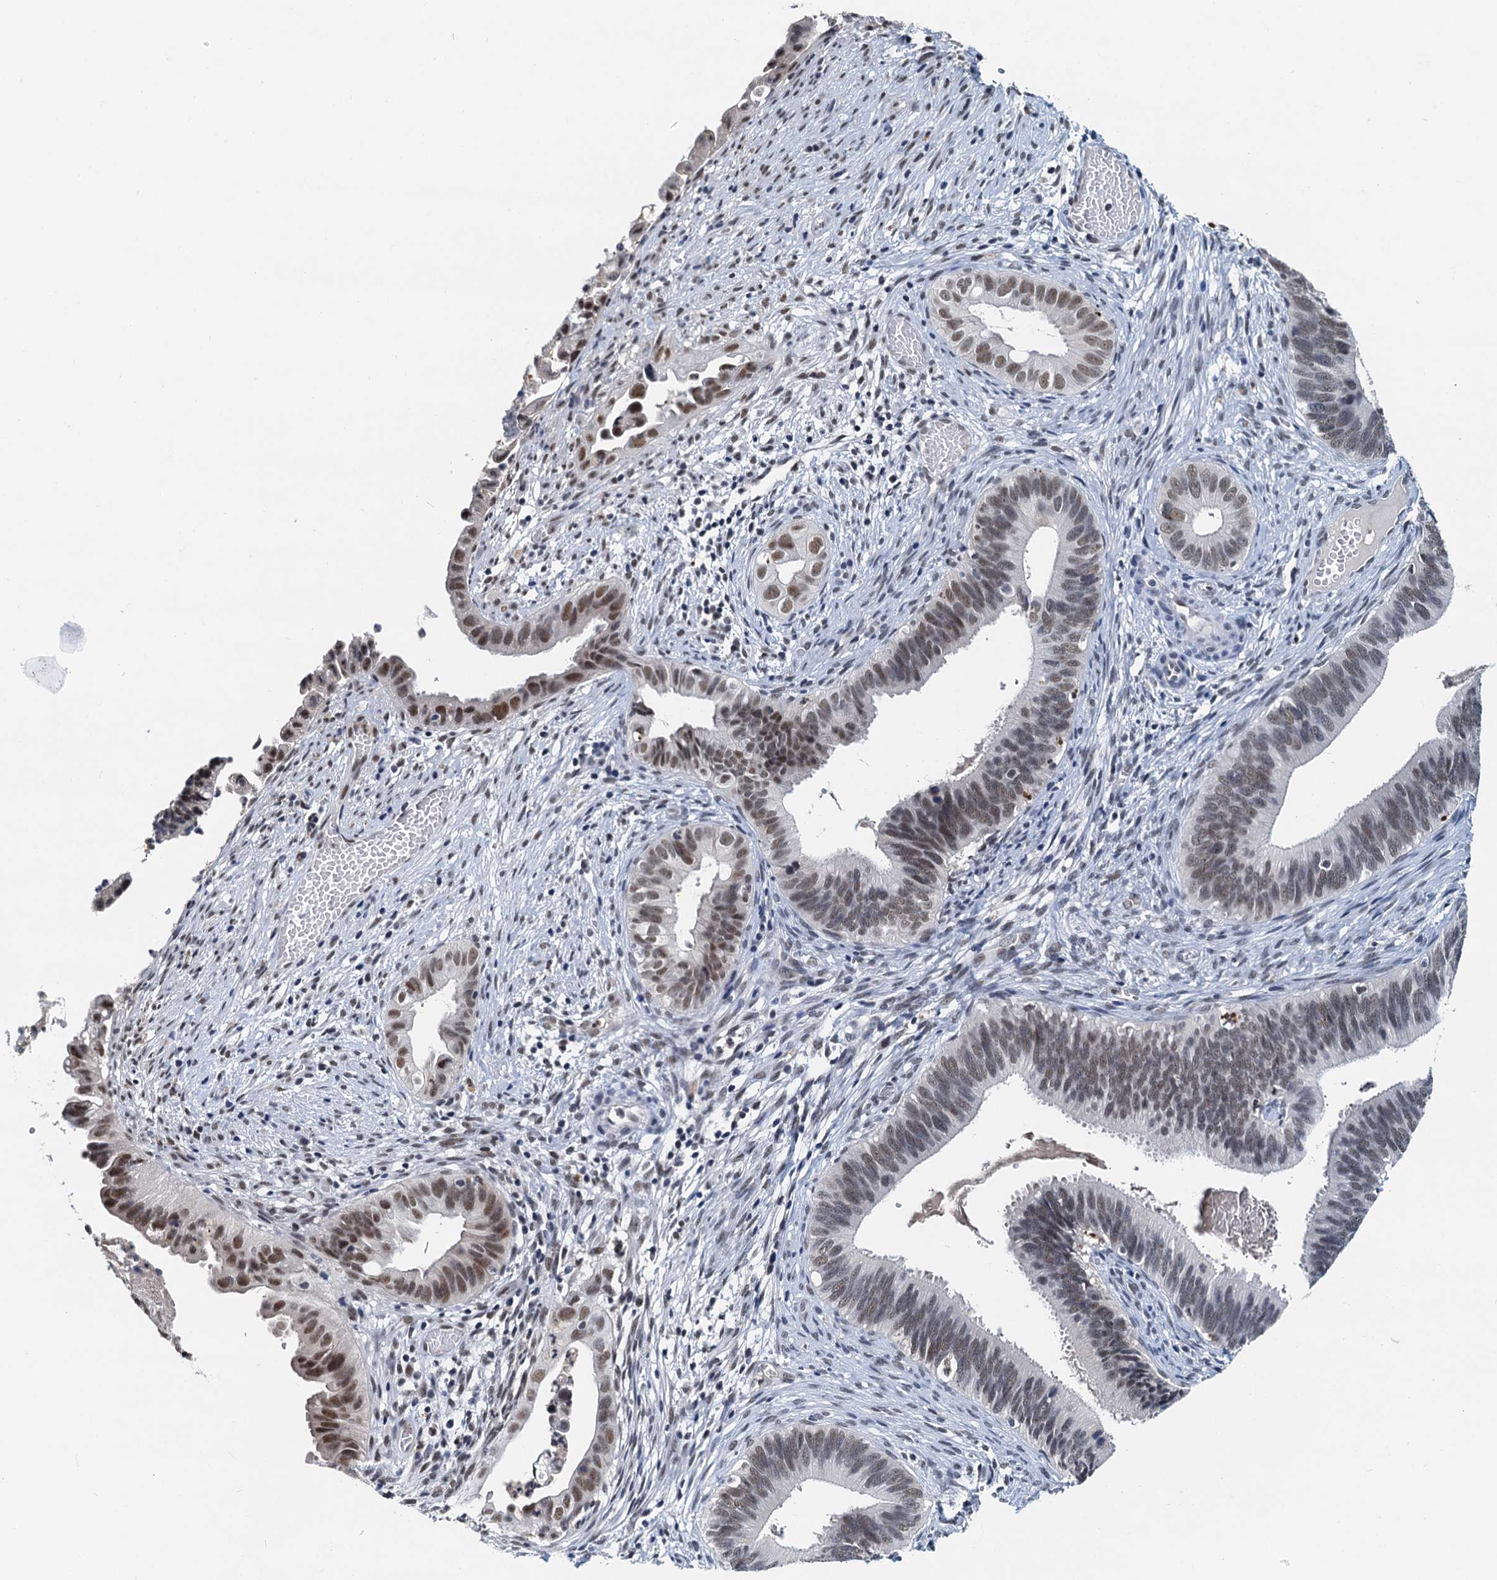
{"staining": {"intensity": "moderate", "quantity": ">75%", "location": "nuclear"}, "tissue": "cervical cancer", "cell_type": "Tumor cells", "image_type": "cancer", "snomed": [{"axis": "morphology", "description": "Adenocarcinoma, NOS"}, {"axis": "topography", "description": "Cervix"}], "caption": "DAB (3,3'-diaminobenzidine) immunohistochemical staining of human adenocarcinoma (cervical) displays moderate nuclear protein positivity in approximately >75% of tumor cells.", "gene": "SNRPD1", "patient": {"sex": "female", "age": 42}}